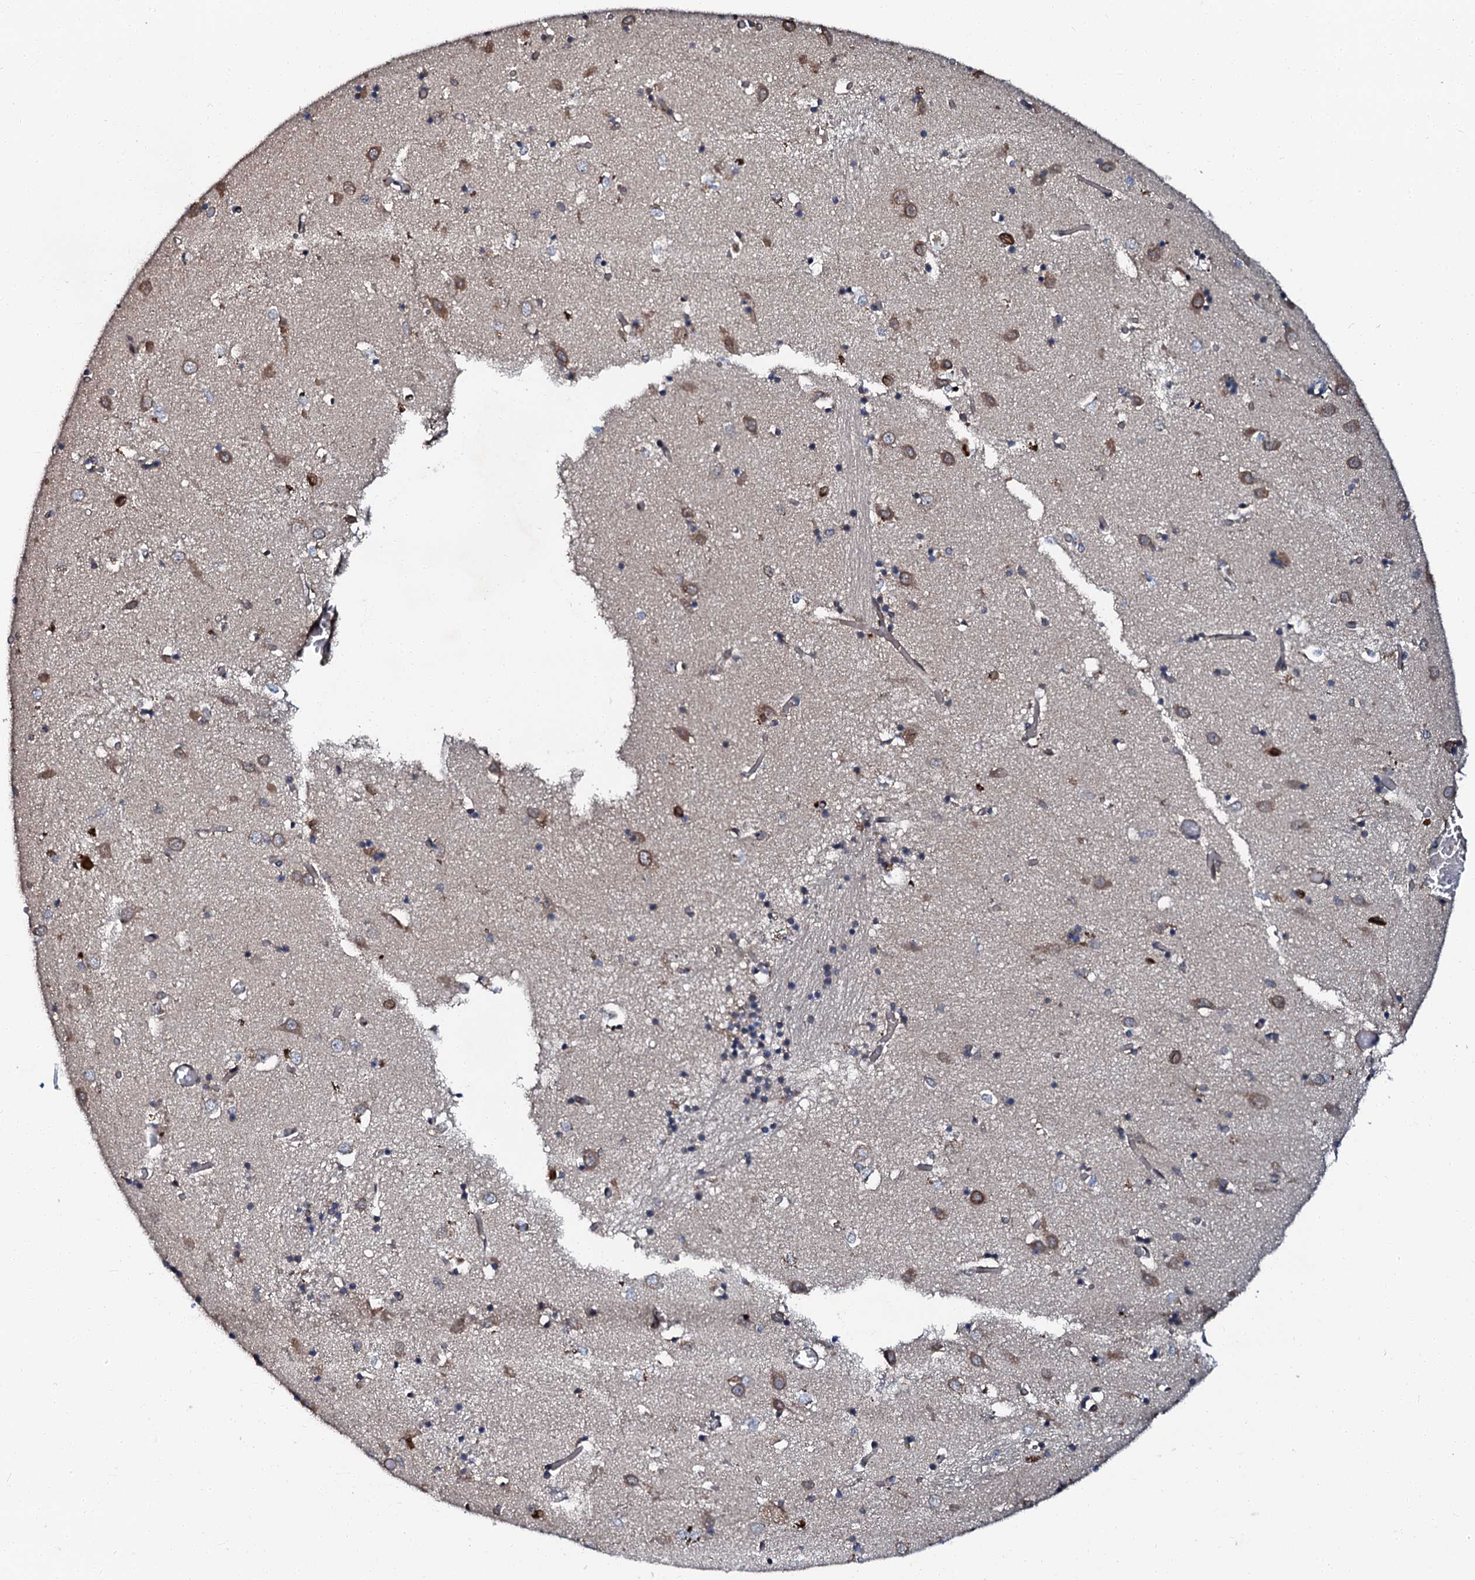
{"staining": {"intensity": "weak", "quantity": "25%-75%", "location": "cytoplasmic/membranous"}, "tissue": "caudate", "cell_type": "Glial cells", "image_type": "normal", "snomed": [{"axis": "morphology", "description": "Normal tissue, NOS"}, {"axis": "topography", "description": "Lateral ventricle wall"}], "caption": "Weak cytoplasmic/membranous protein expression is seen in about 25%-75% of glial cells in caudate.", "gene": "N4BP1", "patient": {"sex": "male", "age": 70}}